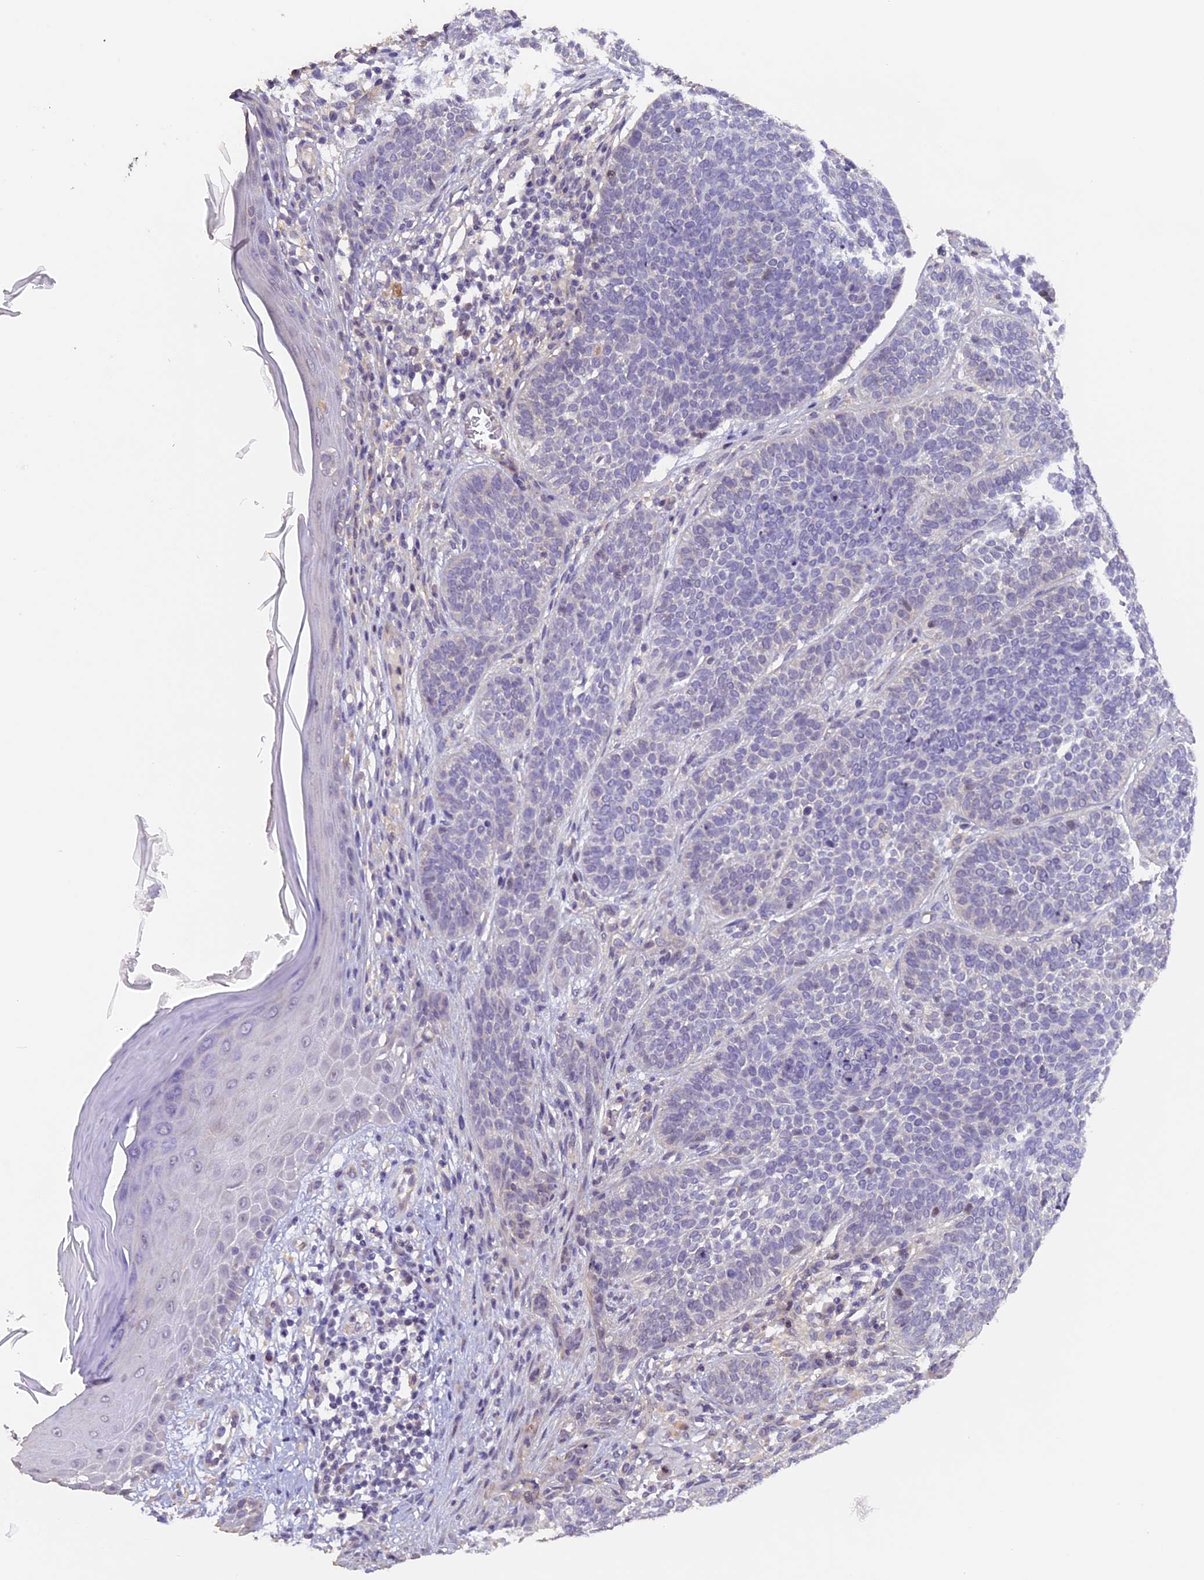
{"staining": {"intensity": "negative", "quantity": "none", "location": "none"}, "tissue": "skin cancer", "cell_type": "Tumor cells", "image_type": "cancer", "snomed": [{"axis": "morphology", "description": "Basal cell carcinoma"}, {"axis": "topography", "description": "Skin"}], "caption": "This micrograph is of skin cancer (basal cell carcinoma) stained with IHC to label a protein in brown with the nuclei are counter-stained blue. There is no positivity in tumor cells.", "gene": "GNB5", "patient": {"sex": "male", "age": 85}}